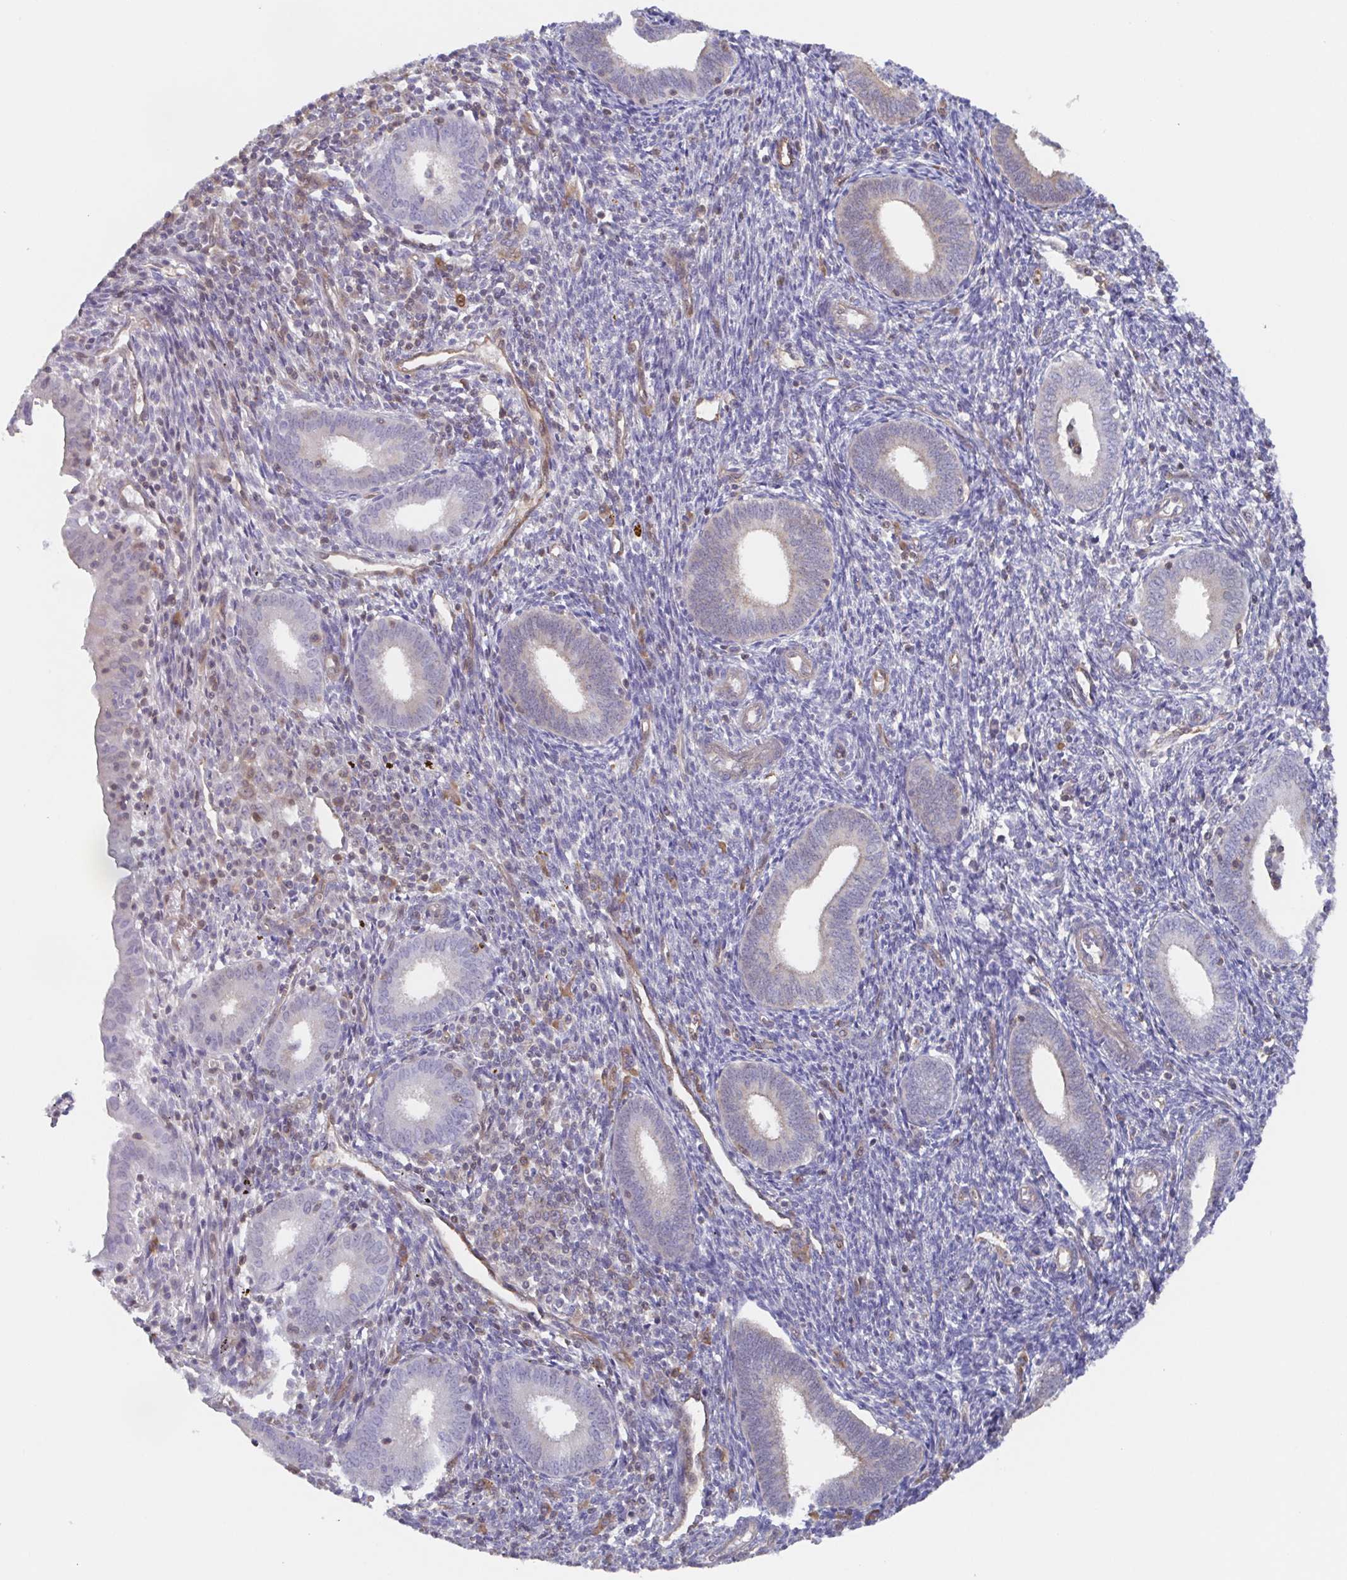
{"staining": {"intensity": "negative", "quantity": "none", "location": "none"}, "tissue": "endometrium", "cell_type": "Cells in endometrial stroma", "image_type": "normal", "snomed": [{"axis": "morphology", "description": "Normal tissue, NOS"}, {"axis": "topography", "description": "Endometrium"}], "caption": "Immunohistochemistry micrograph of normal endometrium stained for a protein (brown), which exhibits no expression in cells in endometrial stroma.", "gene": "AGFG2", "patient": {"sex": "female", "age": 41}}